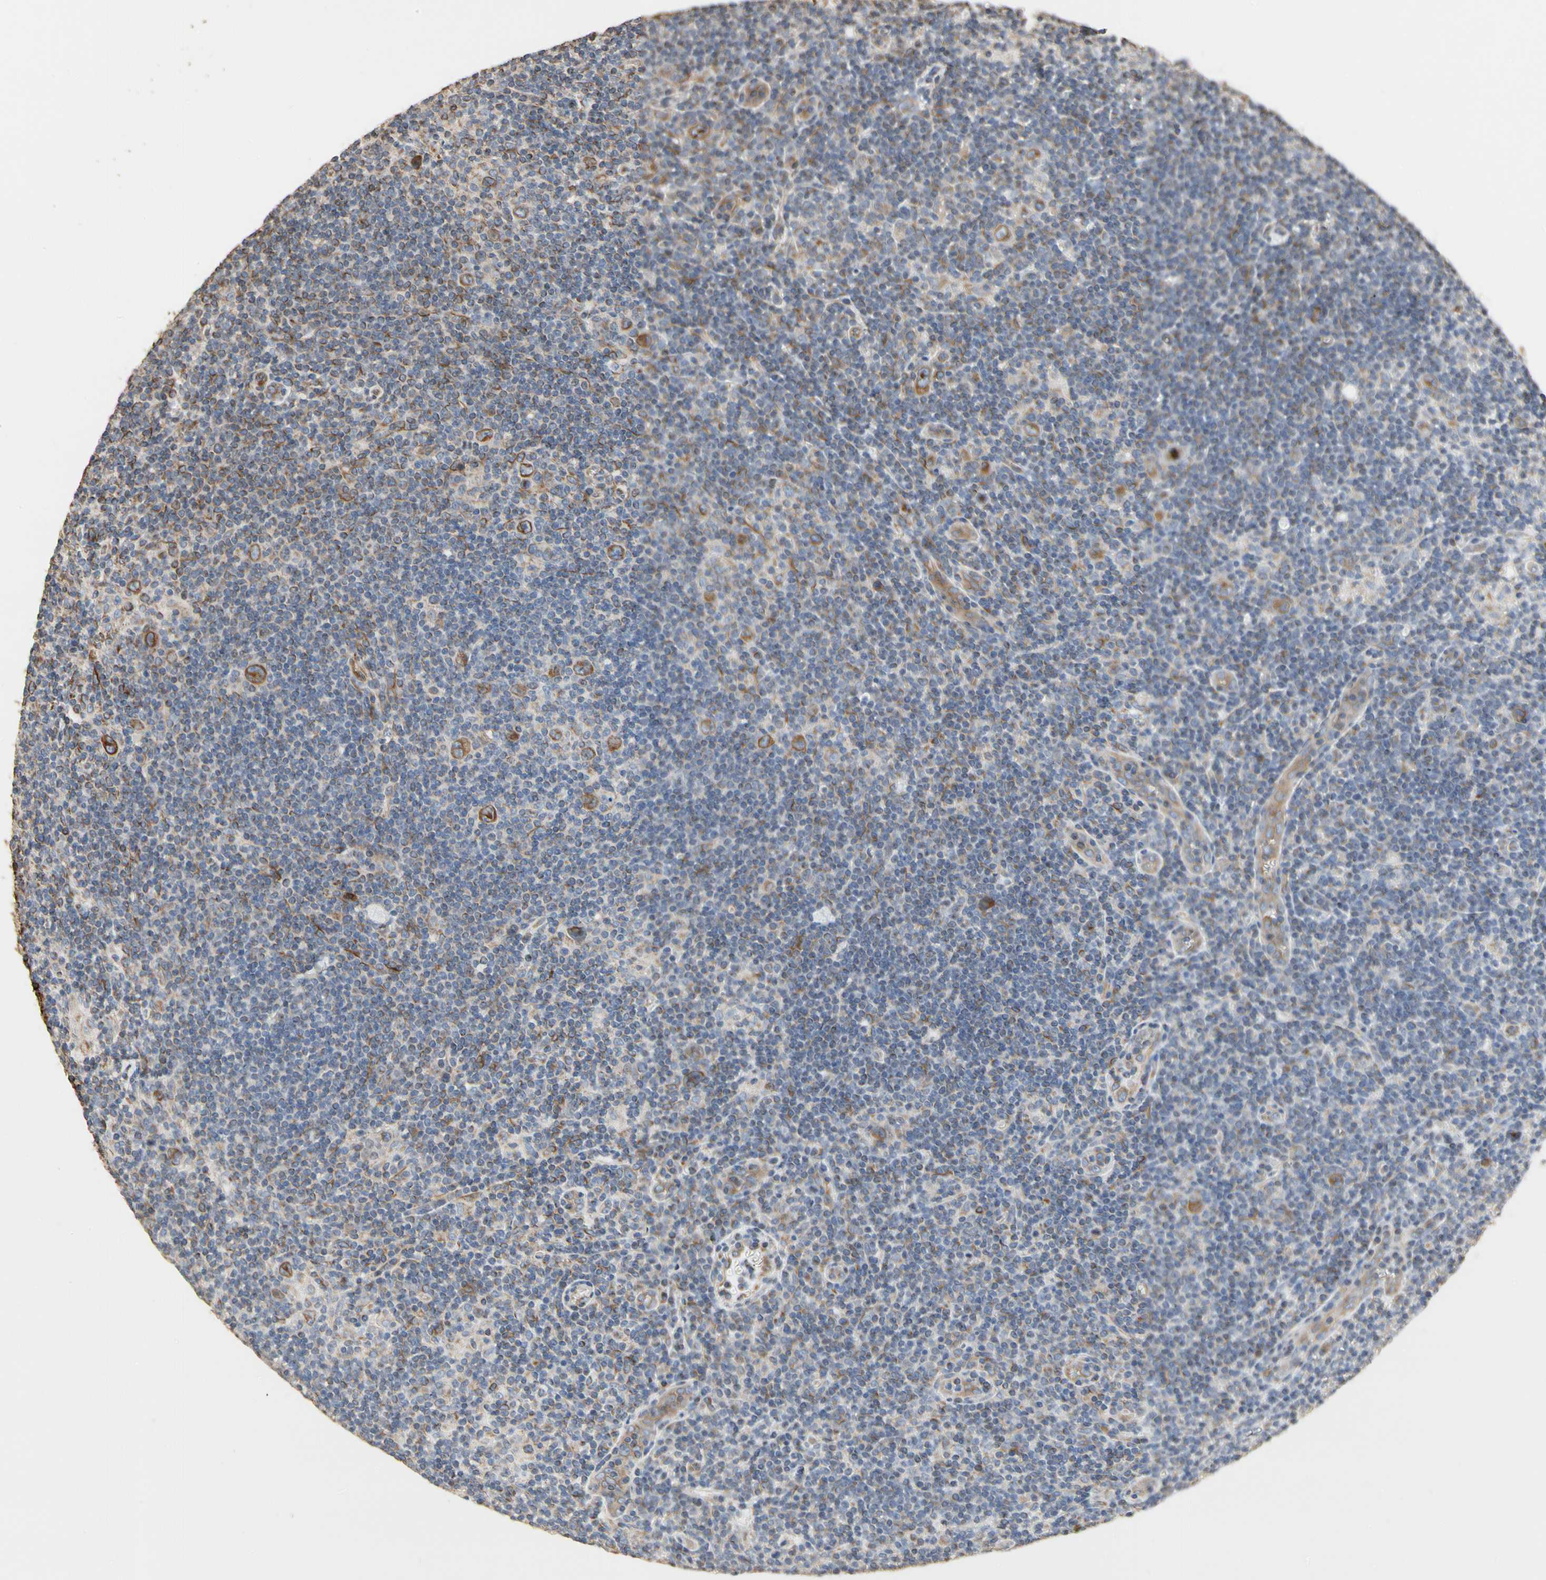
{"staining": {"intensity": "moderate", "quantity": "25%-75%", "location": "cytoplasmic/membranous"}, "tissue": "lymphoma", "cell_type": "Tumor cells", "image_type": "cancer", "snomed": [{"axis": "morphology", "description": "Hodgkin's disease, NOS"}, {"axis": "topography", "description": "Lymph node"}], "caption": "Human lymphoma stained for a protein (brown) shows moderate cytoplasmic/membranous positive expression in approximately 25%-75% of tumor cells.", "gene": "TUBA1A", "patient": {"sex": "female", "age": 57}}